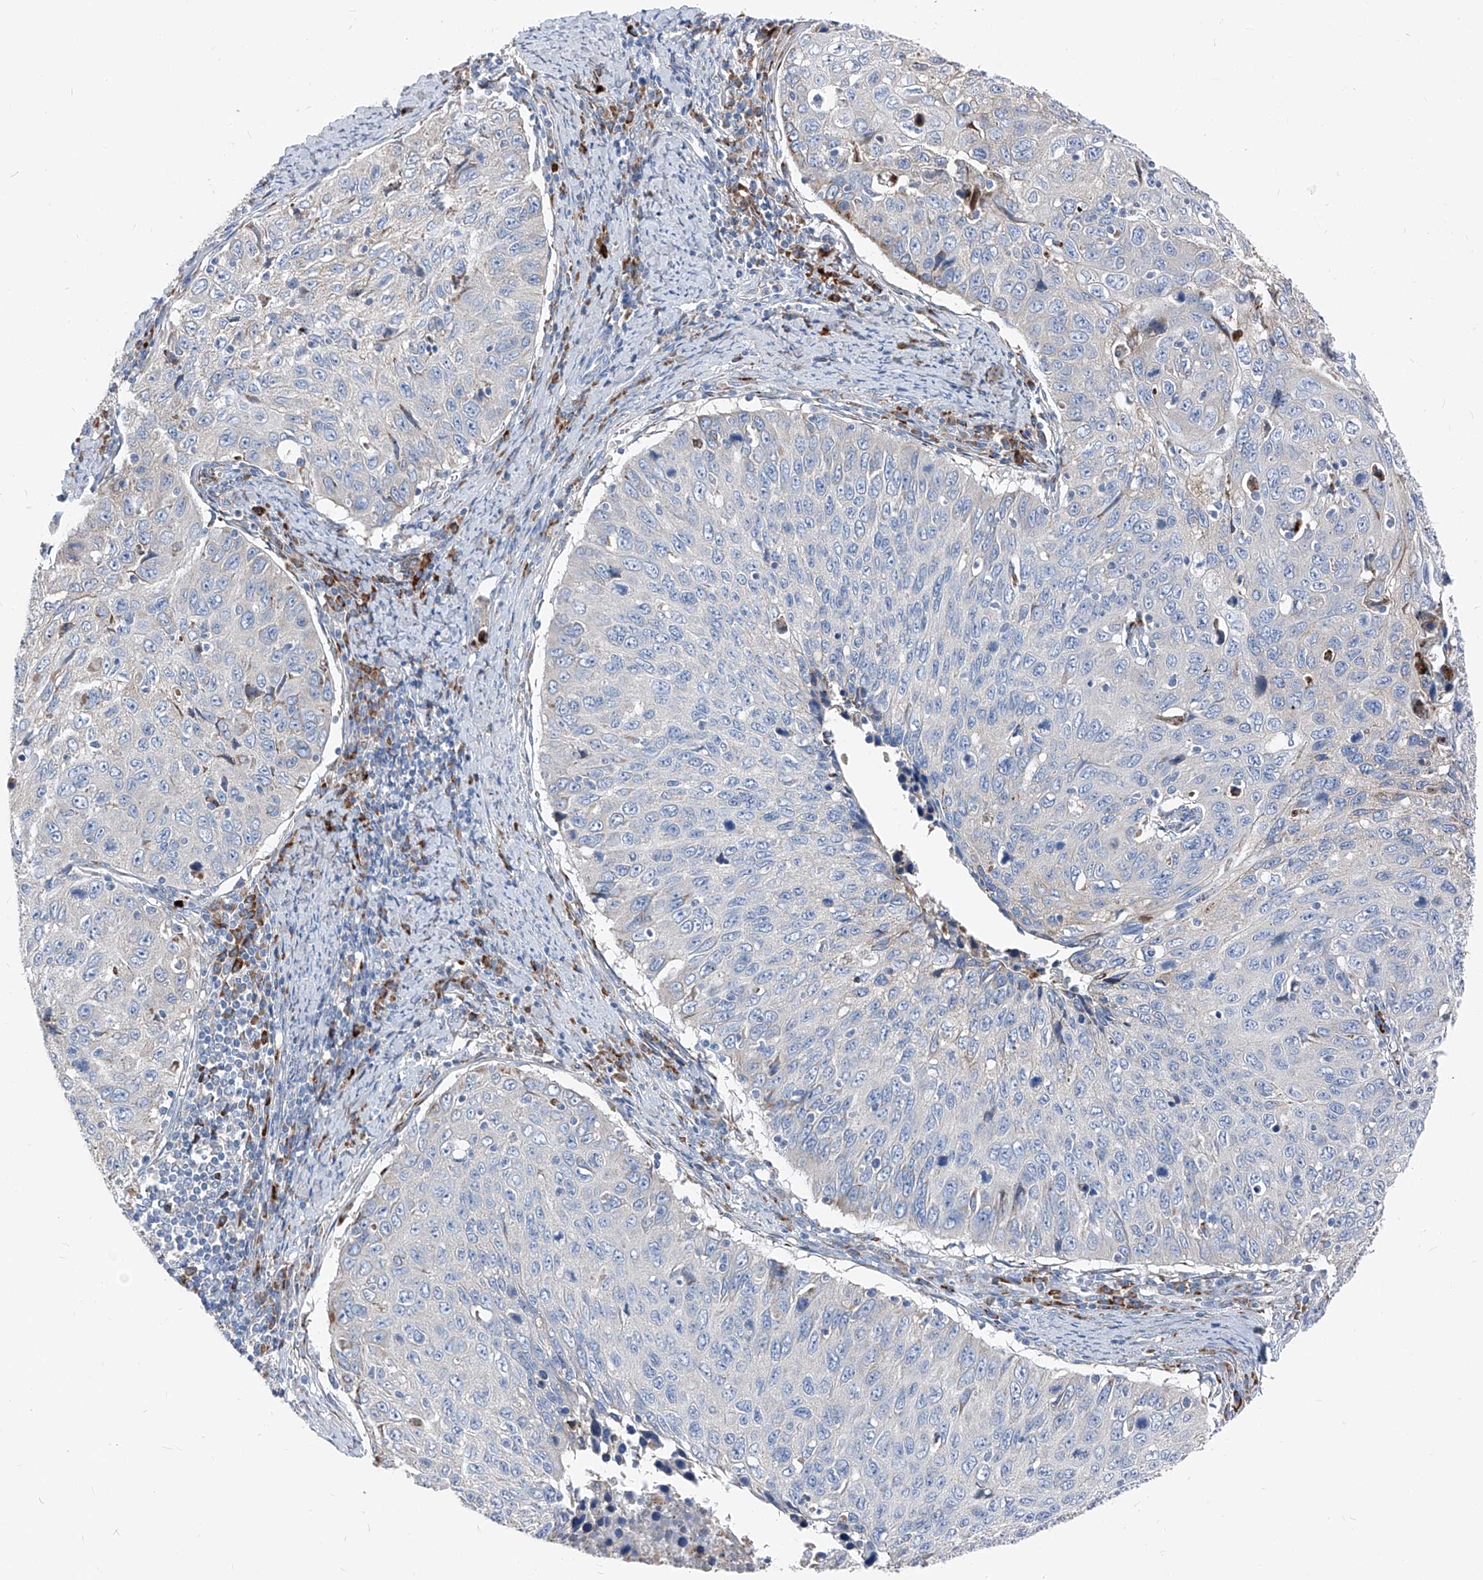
{"staining": {"intensity": "negative", "quantity": "none", "location": "none"}, "tissue": "cervical cancer", "cell_type": "Tumor cells", "image_type": "cancer", "snomed": [{"axis": "morphology", "description": "Squamous cell carcinoma, NOS"}, {"axis": "topography", "description": "Cervix"}], "caption": "This is an immunohistochemistry (IHC) histopathology image of human cervical cancer. There is no expression in tumor cells.", "gene": "IFI27", "patient": {"sex": "female", "age": 53}}